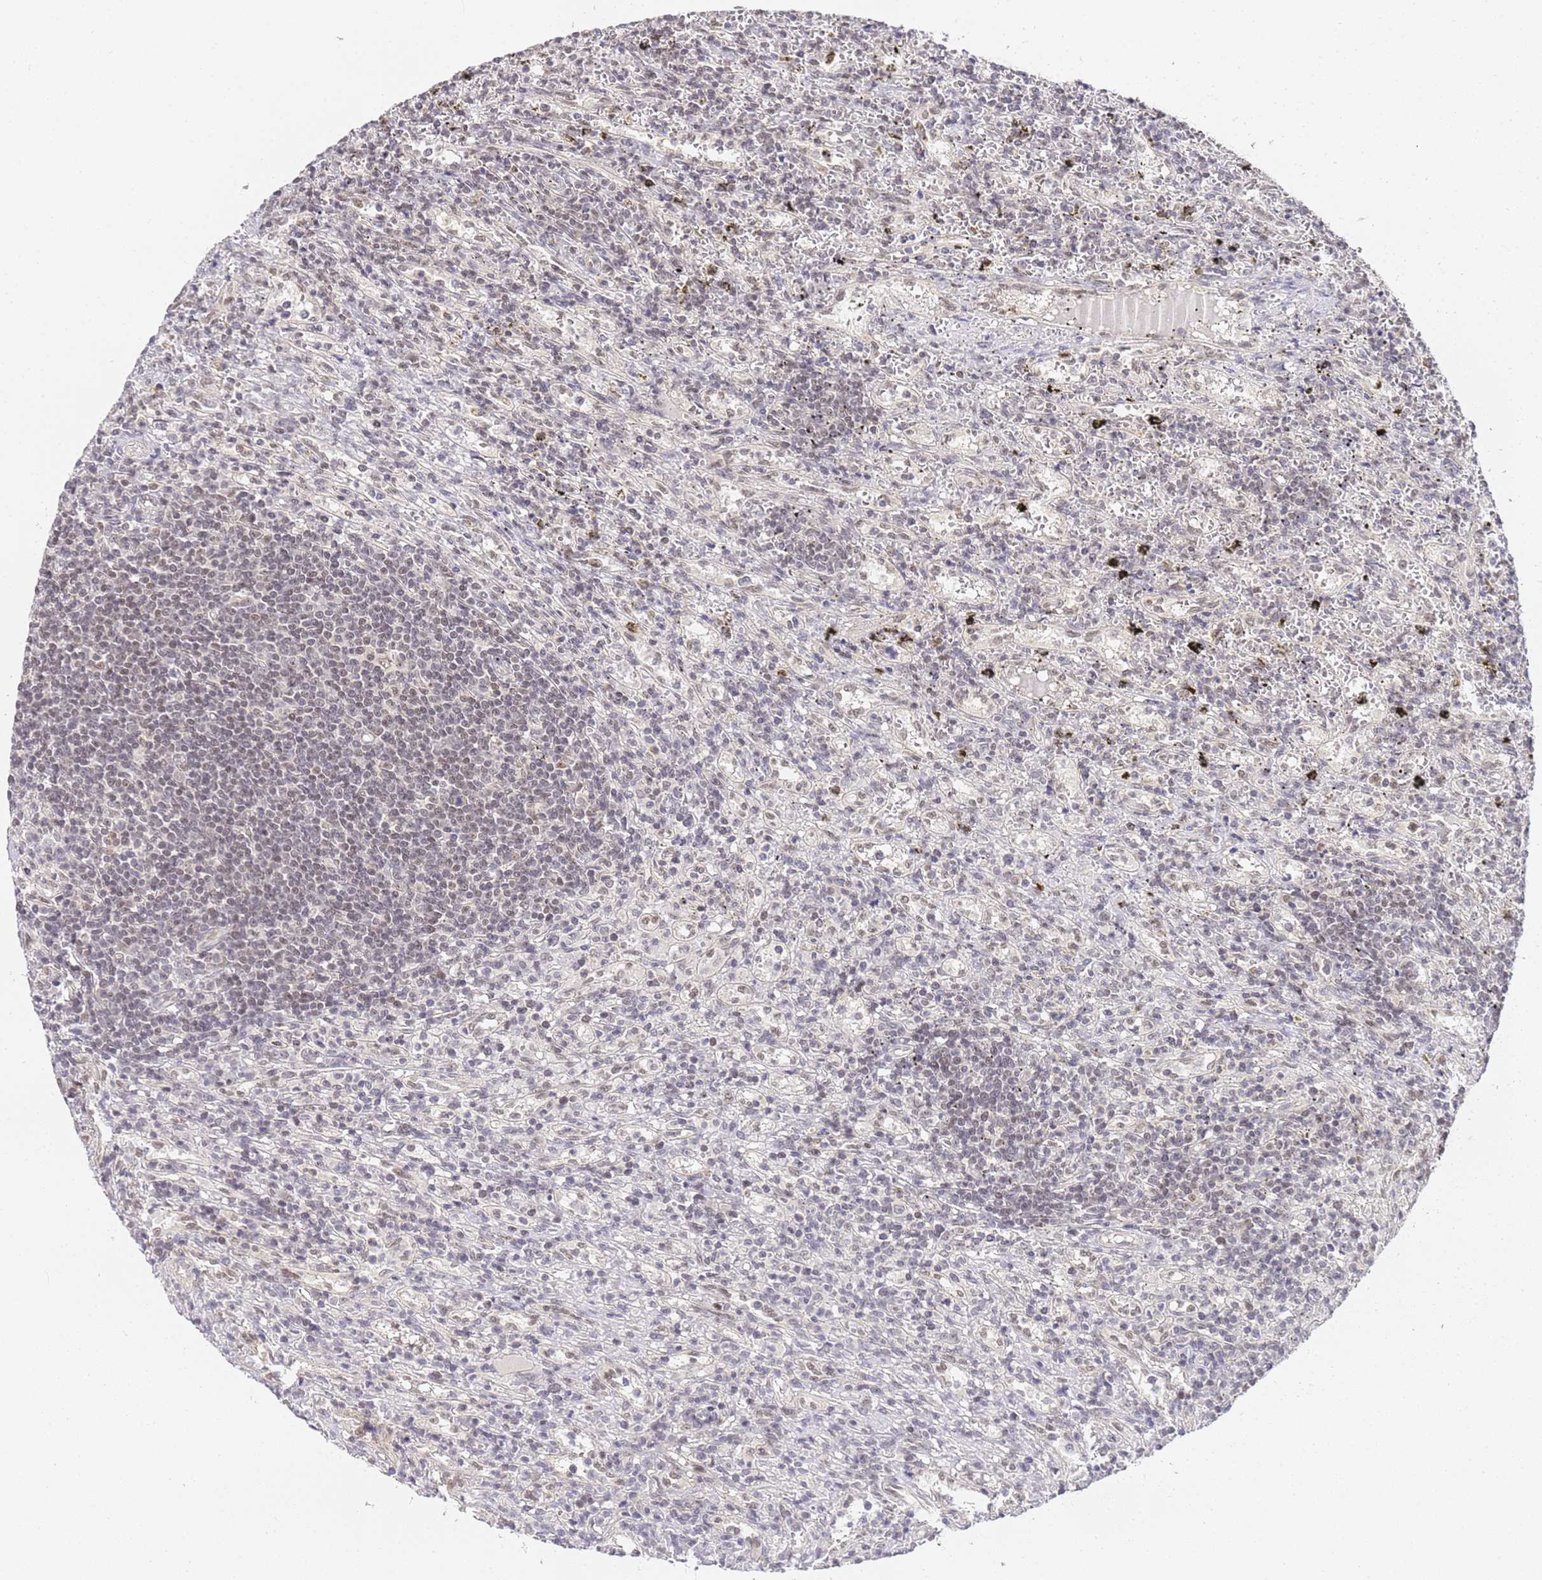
{"staining": {"intensity": "negative", "quantity": "none", "location": "none"}, "tissue": "lymphoma", "cell_type": "Tumor cells", "image_type": "cancer", "snomed": [{"axis": "morphology", "description": "Malignant lymphoma, non-Hodgkin's type, Low grade"}, {"axis": "topography", "description": "Spleen"}], "caption": "Lymphoma stained for a protein using IHC displays no positivity tumor cells.", "gene": "LSM3", "patient": {"sex": "male", "age": 76}}